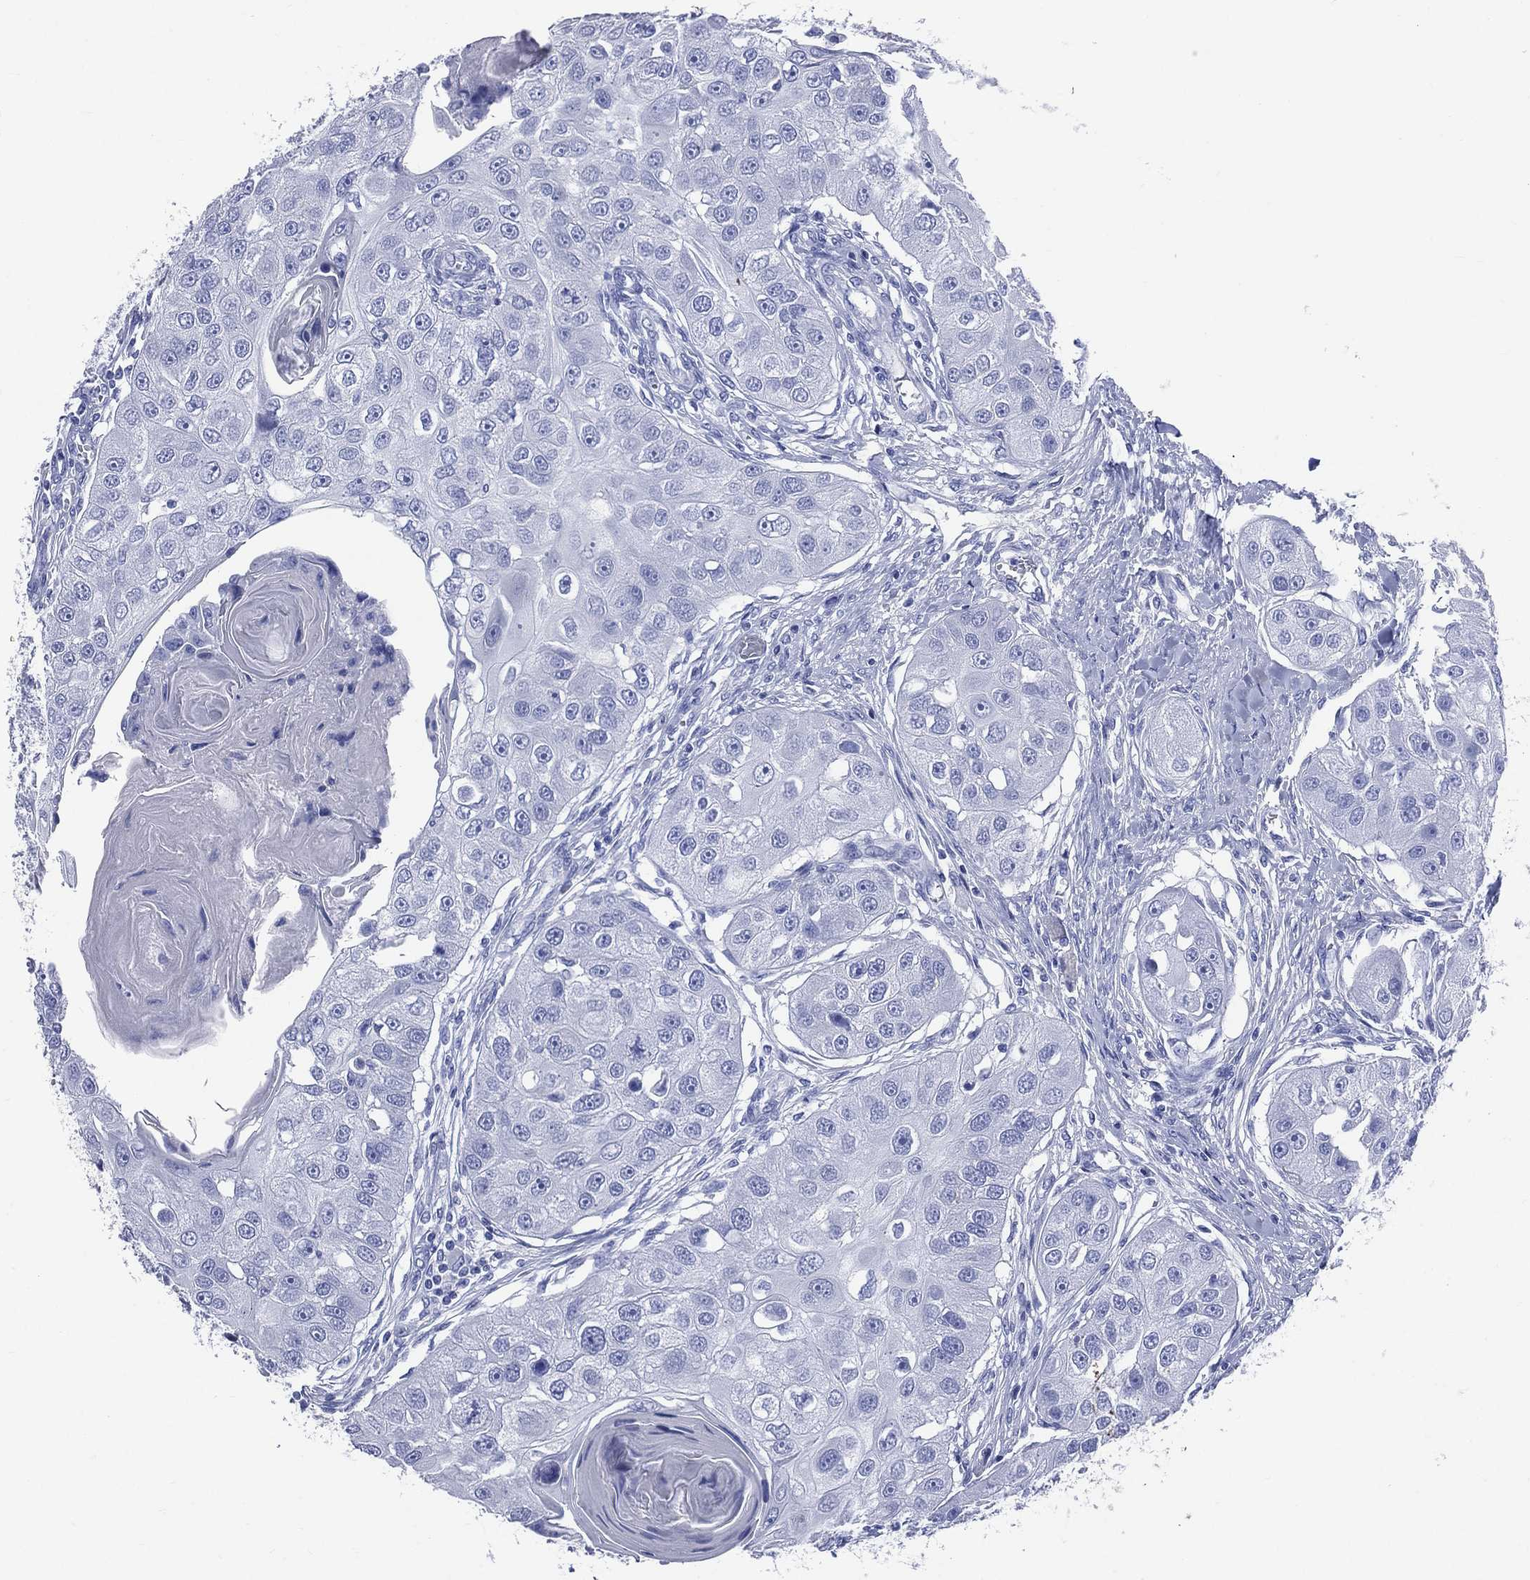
{"staining": {"intensity": "negative", "quantity": "none", "location": "none"}, "tissue": "head and neck cancer", "cell_type": "Tumor cells", "image_type": "cancer", "snomed": [{"axis": "morphology", "description": "Normal tissue, NOS"}, {"axis": "morphology", "description": "Squamous cell carcinoma, NOS"}, {"axis": "topography", "description": "Skeletal muscle"}, {"axis": "topography", "description": "Head-Neck"}], "caption": "Immunohistochemistry (IHC) micrograph of neoplastic tissue: head and neck cancer (squamous cell carcinoma) stained with DAB displays no significant protein expression in tumor cells. (DAB immunohistochemistry (IHC) with hematoxylin counter stain).", "gene": "SYP", "patient": {"sex": "male", "age": 51}}